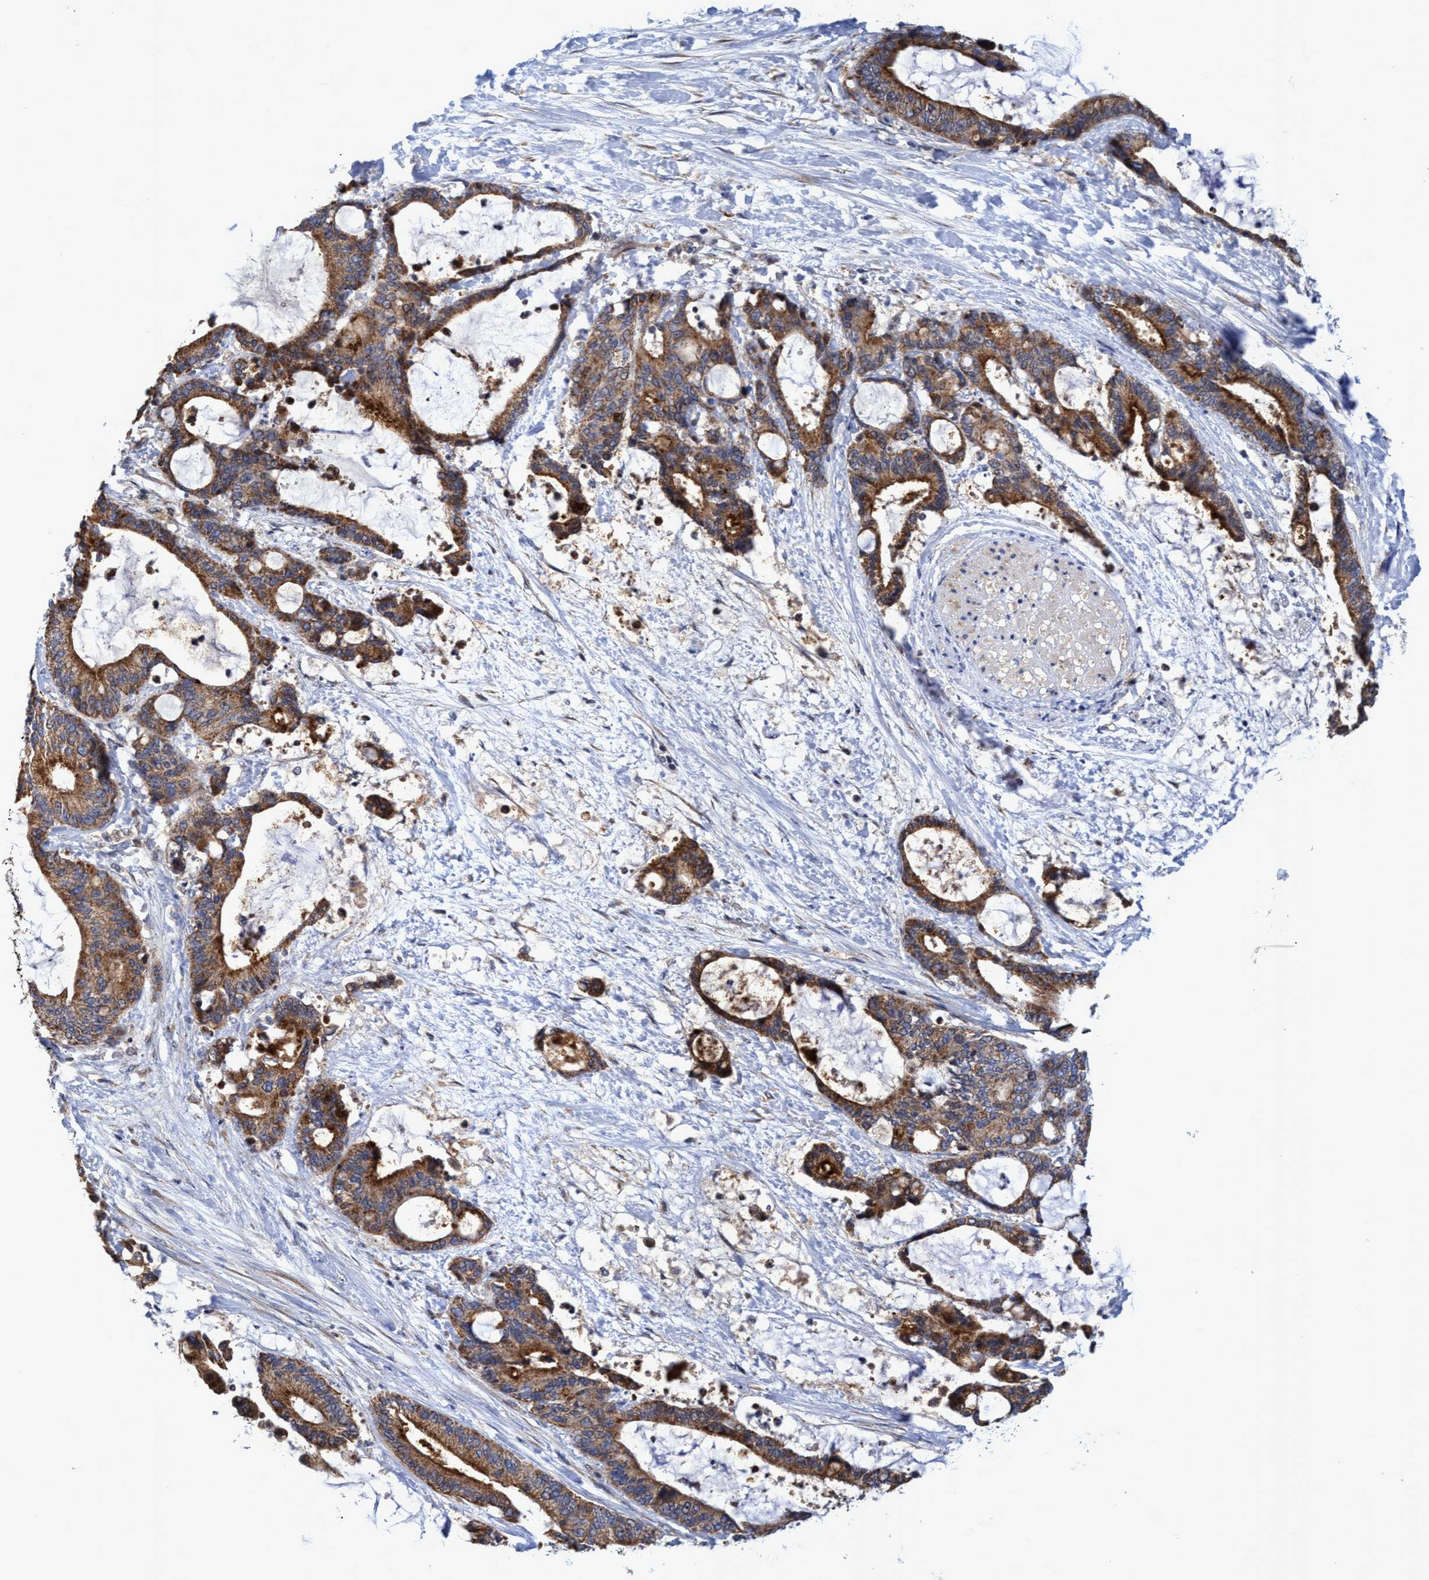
{"staining": {"intensity": "strong", "quantity": ">75%", "location": "cytoplasmic/membranous"}, "tissue": "liver cancer", "cell_type": "Tumor cells", "image_type": "cancer", "snomed": [{"axis": "morphology", "description": "Normal tissue, NOS"}, {"axis": "morphology", "description": "Cholangiocarcinoma"}, {"axis": "topography", "description": "Liver"}, {"axis": "topography", "description": "Peripheral nerve tissue"}], "caption": "Liver cancer stained with a brown dye exhibits strong cytoplasmic/membranous positive staining in about >75% of tumor cells.", "gene": "NAT16", "patient": {"sex": "female", "age": 73}}